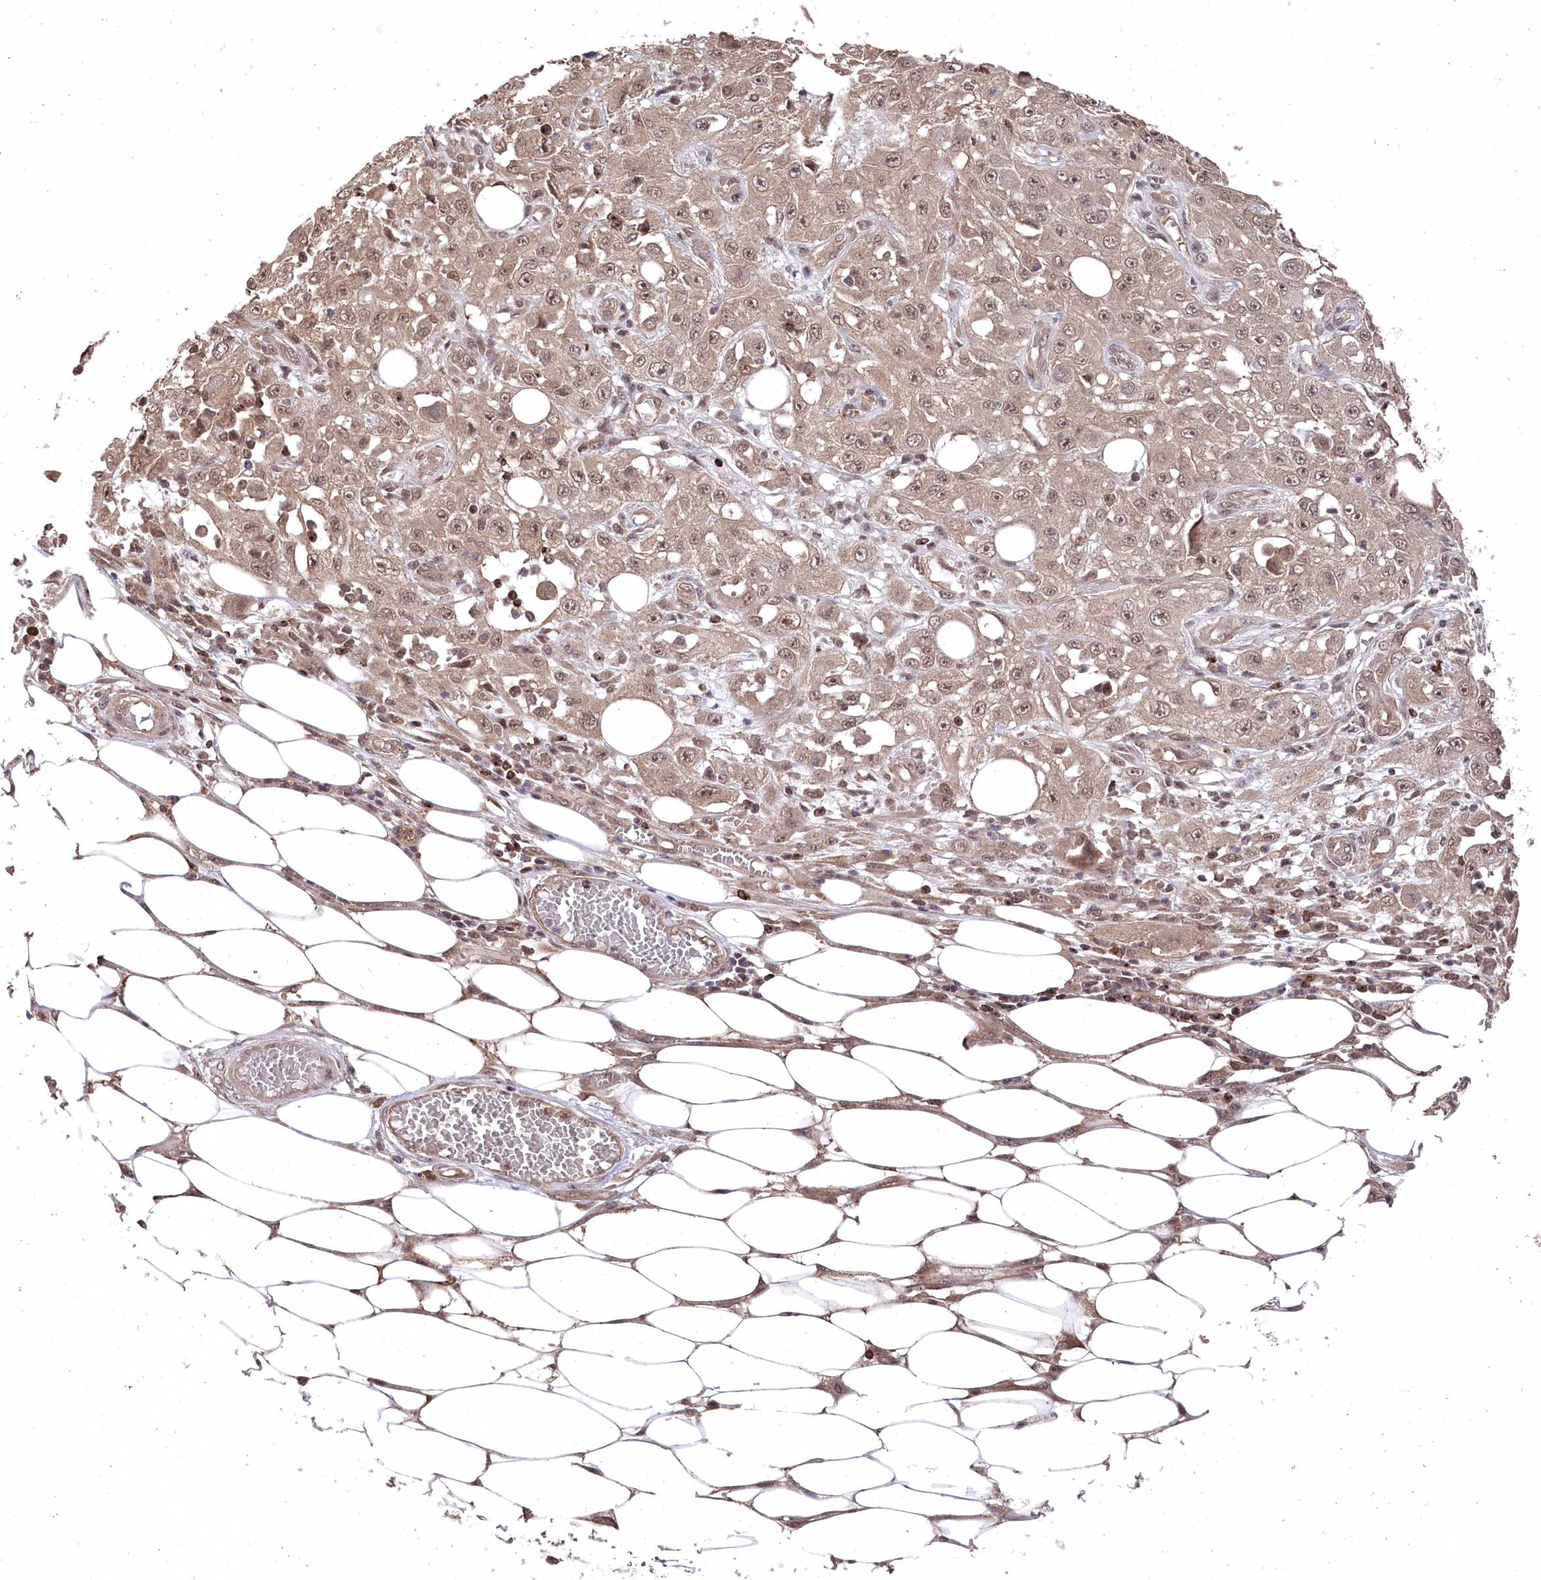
{"staining": {"intensity": "weak", "quantity": ">75%", "location": "cytoplasmic/membranous,nuclear"}, "tissue": "skin cancer", "cell_type": "Tumor cells", "image_type": "cancer", "snomed": [{"axis": "morphology", "description": "Squamous cell carcinoma, NOS"}, {"axis": "morphology", "description": "Squamous cell carcinoma, metastatic, NOS"}, {"axis": "topography", "description": "Skin"}, {"axis": "topography", "description": "Lymph node"}], "caption": "Skin cancer stained with a protein marker demonstrates weak staining in tumor cells.", "gene": "CCSER2", "patient": {"sex": "male", "age": 75}}